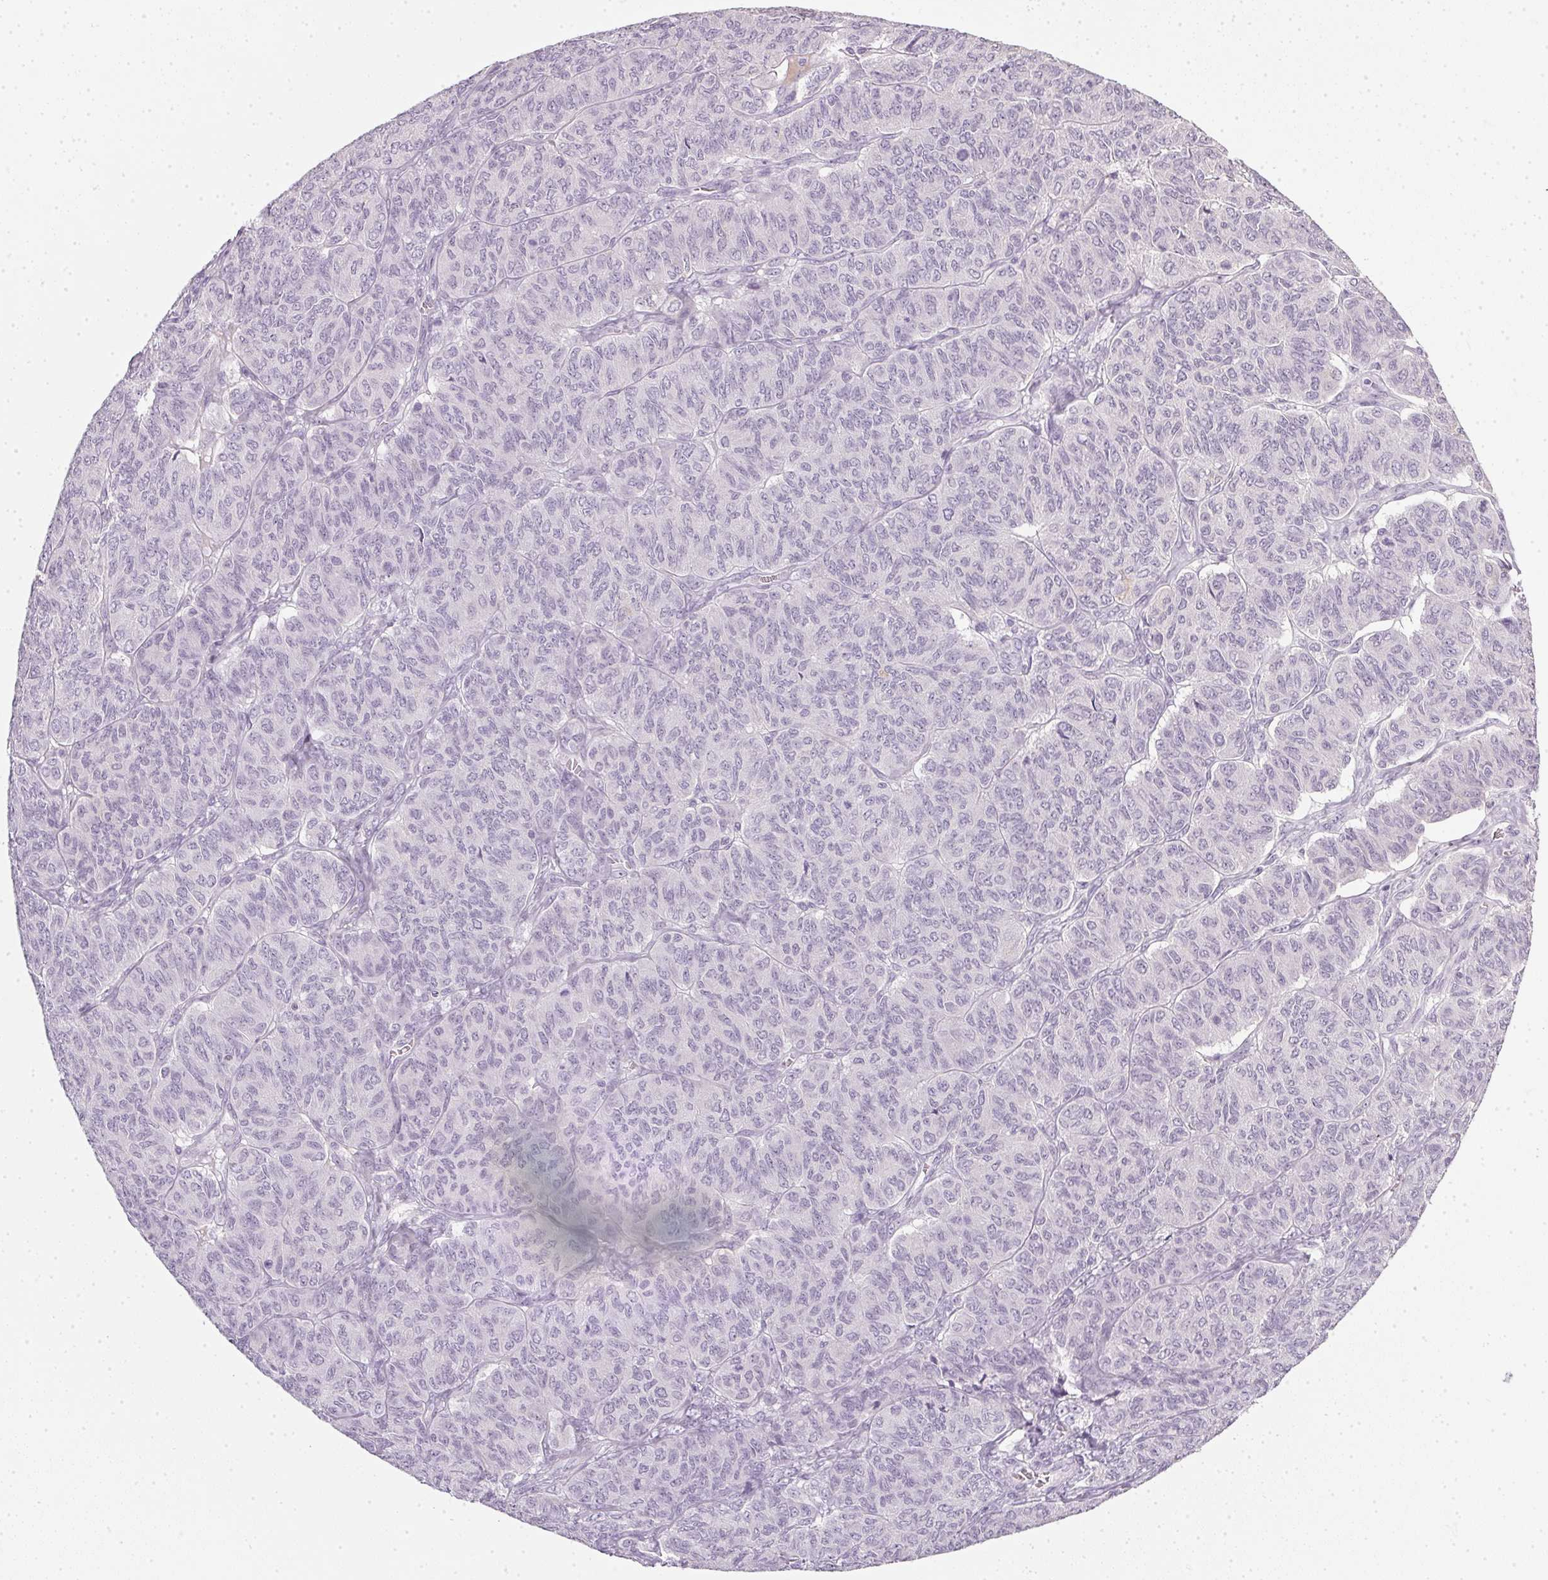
{"staining": {"intensity": "negative", "quantity": "none", "location": "none"}, "tissue": "ovarian cancer", "cell_type": "Tumor cells", "image_type": "cancer", "snomed": [{"axis": "morphology", "description": "Carcinoma, endometroid"}, {"axis": "topography", "description": "Ovary"}], "caption": "Tumor cells show no significant staining in ovarian endometroid carcinoma.", "gene": "TMEM72", "patient": {"sex": "female", "age": 80}}